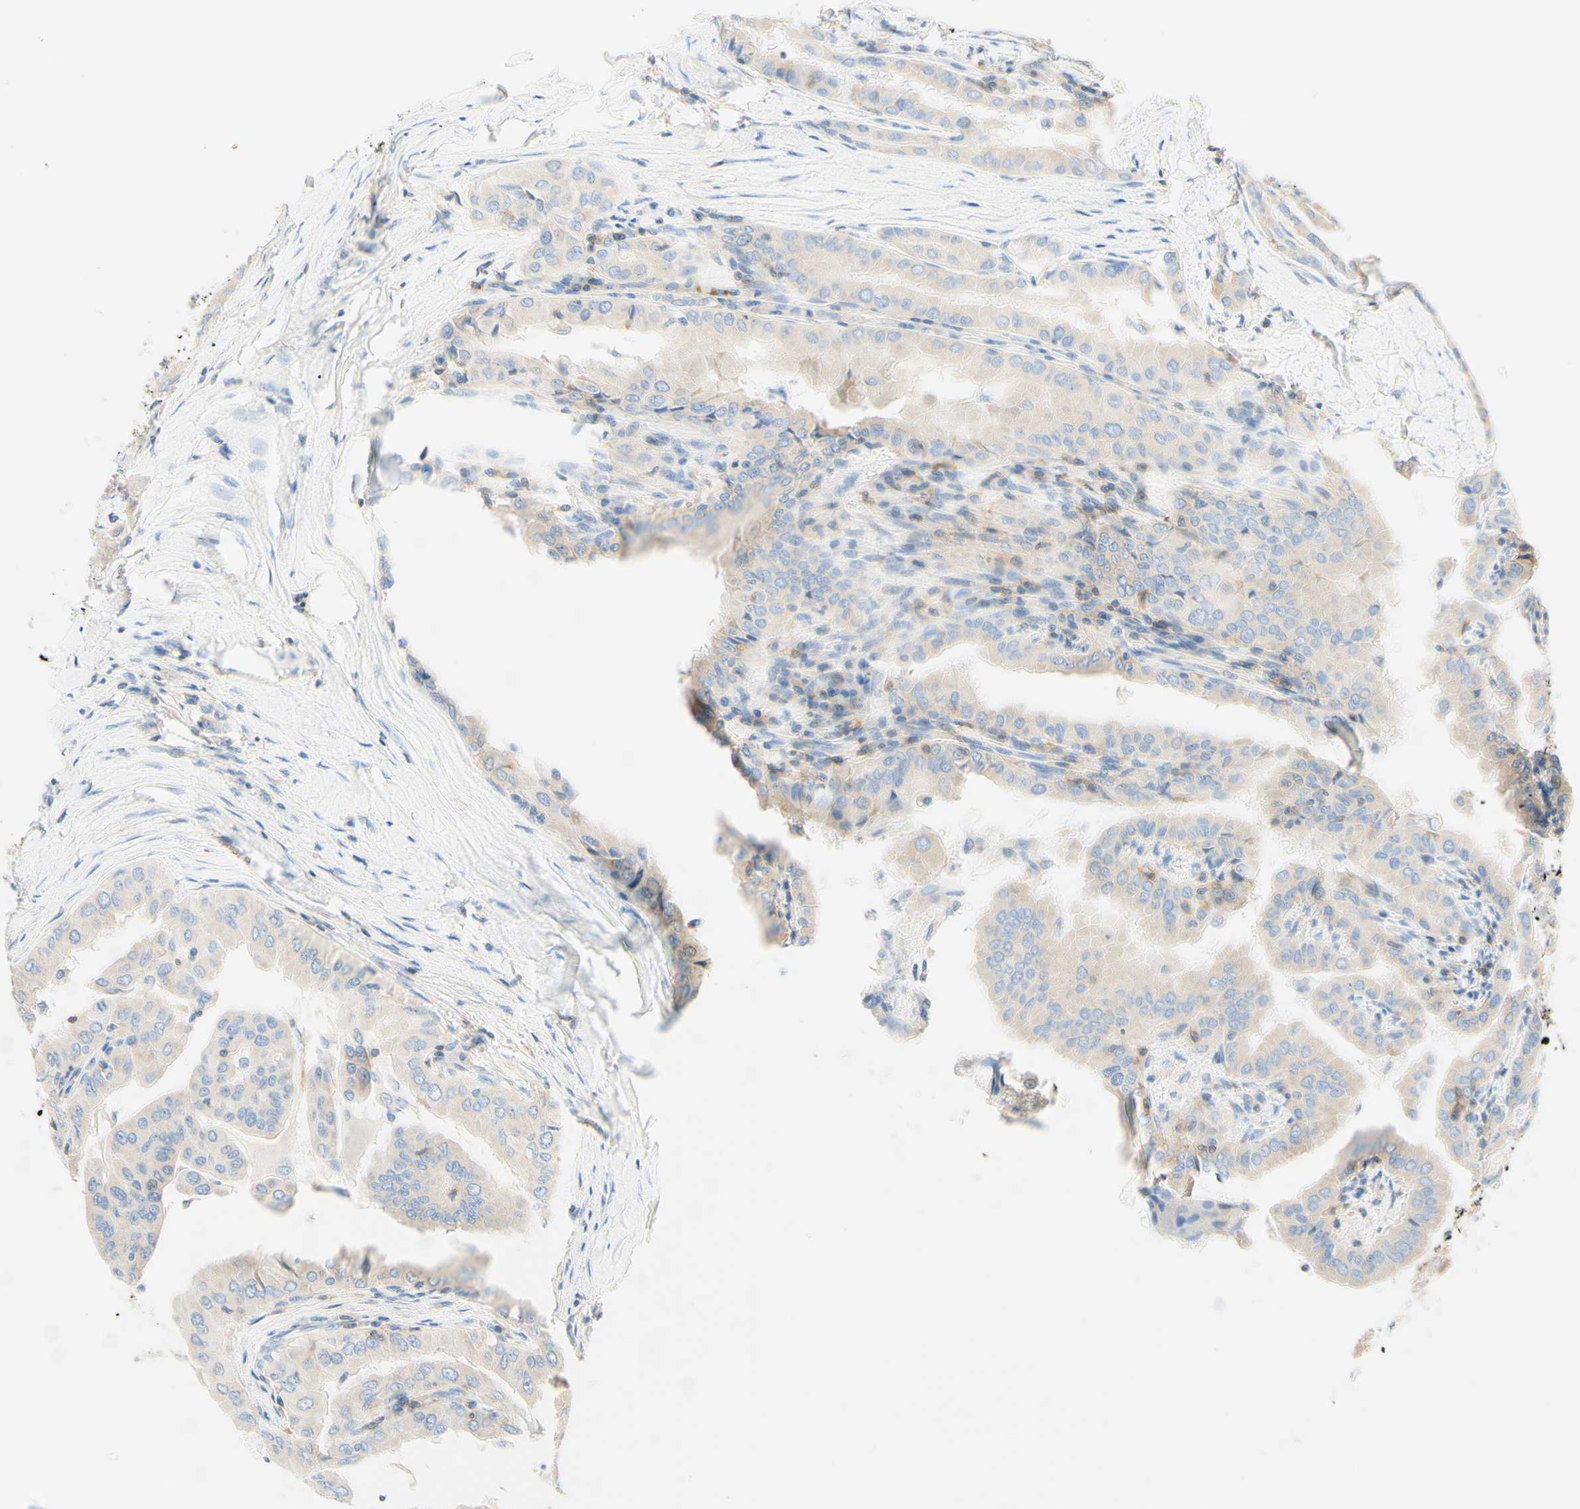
{"staining": {"intensity": "weak", "quantity": "<25%", "location": "cytoplasmic/membranous"}, "tissue": "thyroid cancer", "cell_type": "Tumor cells", "image_type": "cancer", "snomed": [{"axis": "morphology", "description": "Papillary adenocarcinoma, NOS"}, {"axis": "topography", "description": "Thyroid gland"}], "caption": "A high-resolution image shows immunohistochemistry staining of thyroid cancer (papillary adenocarcinoma), which exhibits no significant staining in tumor cells.", "gene": "LAT", "patient": {"sex": "male", "age": 33}}